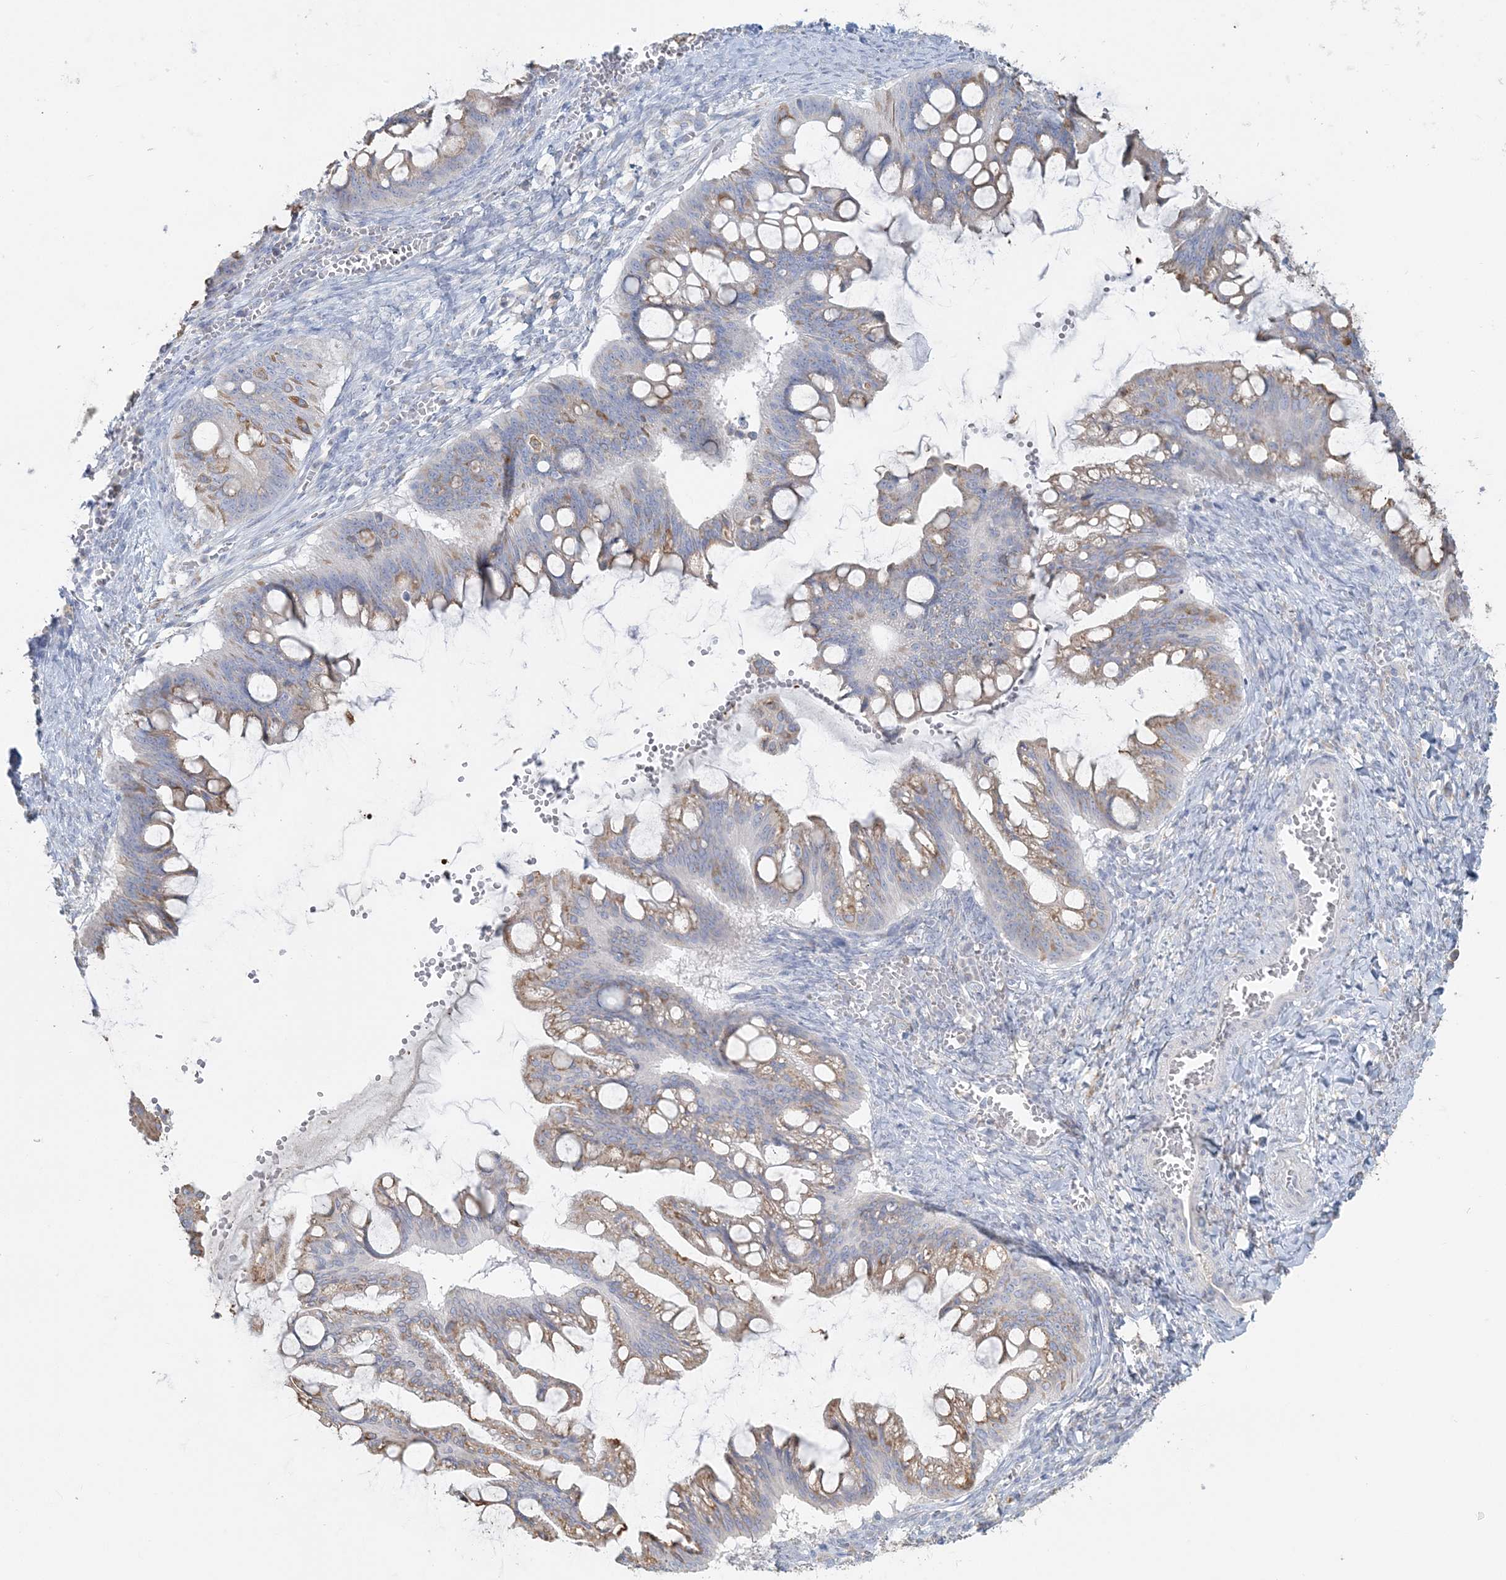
{"staining": {"intensity": "moderate", "quantity": "<25%", "location": "cytoplasmic/membranous"}, "tissue": "ovarian cancer", "cell_type": "Tumor cells", "image_type": "cancer", "snomed": [{"axis": "morphology", "description": "Cystadenocarcinoma, mucinous, NOS"}, {"axis": "topography", "description": "Ovary"}], "caption": "Immunohistochemistry (IHC) (DAB) staining of human ovarian mucinous cystadenocarcinoma shows moderate cytoplasmic/membranous protein staining in about <25% of tumor cells.", "gene": "TBC1D5", "patient": {"sex": "female", "age": 73}}